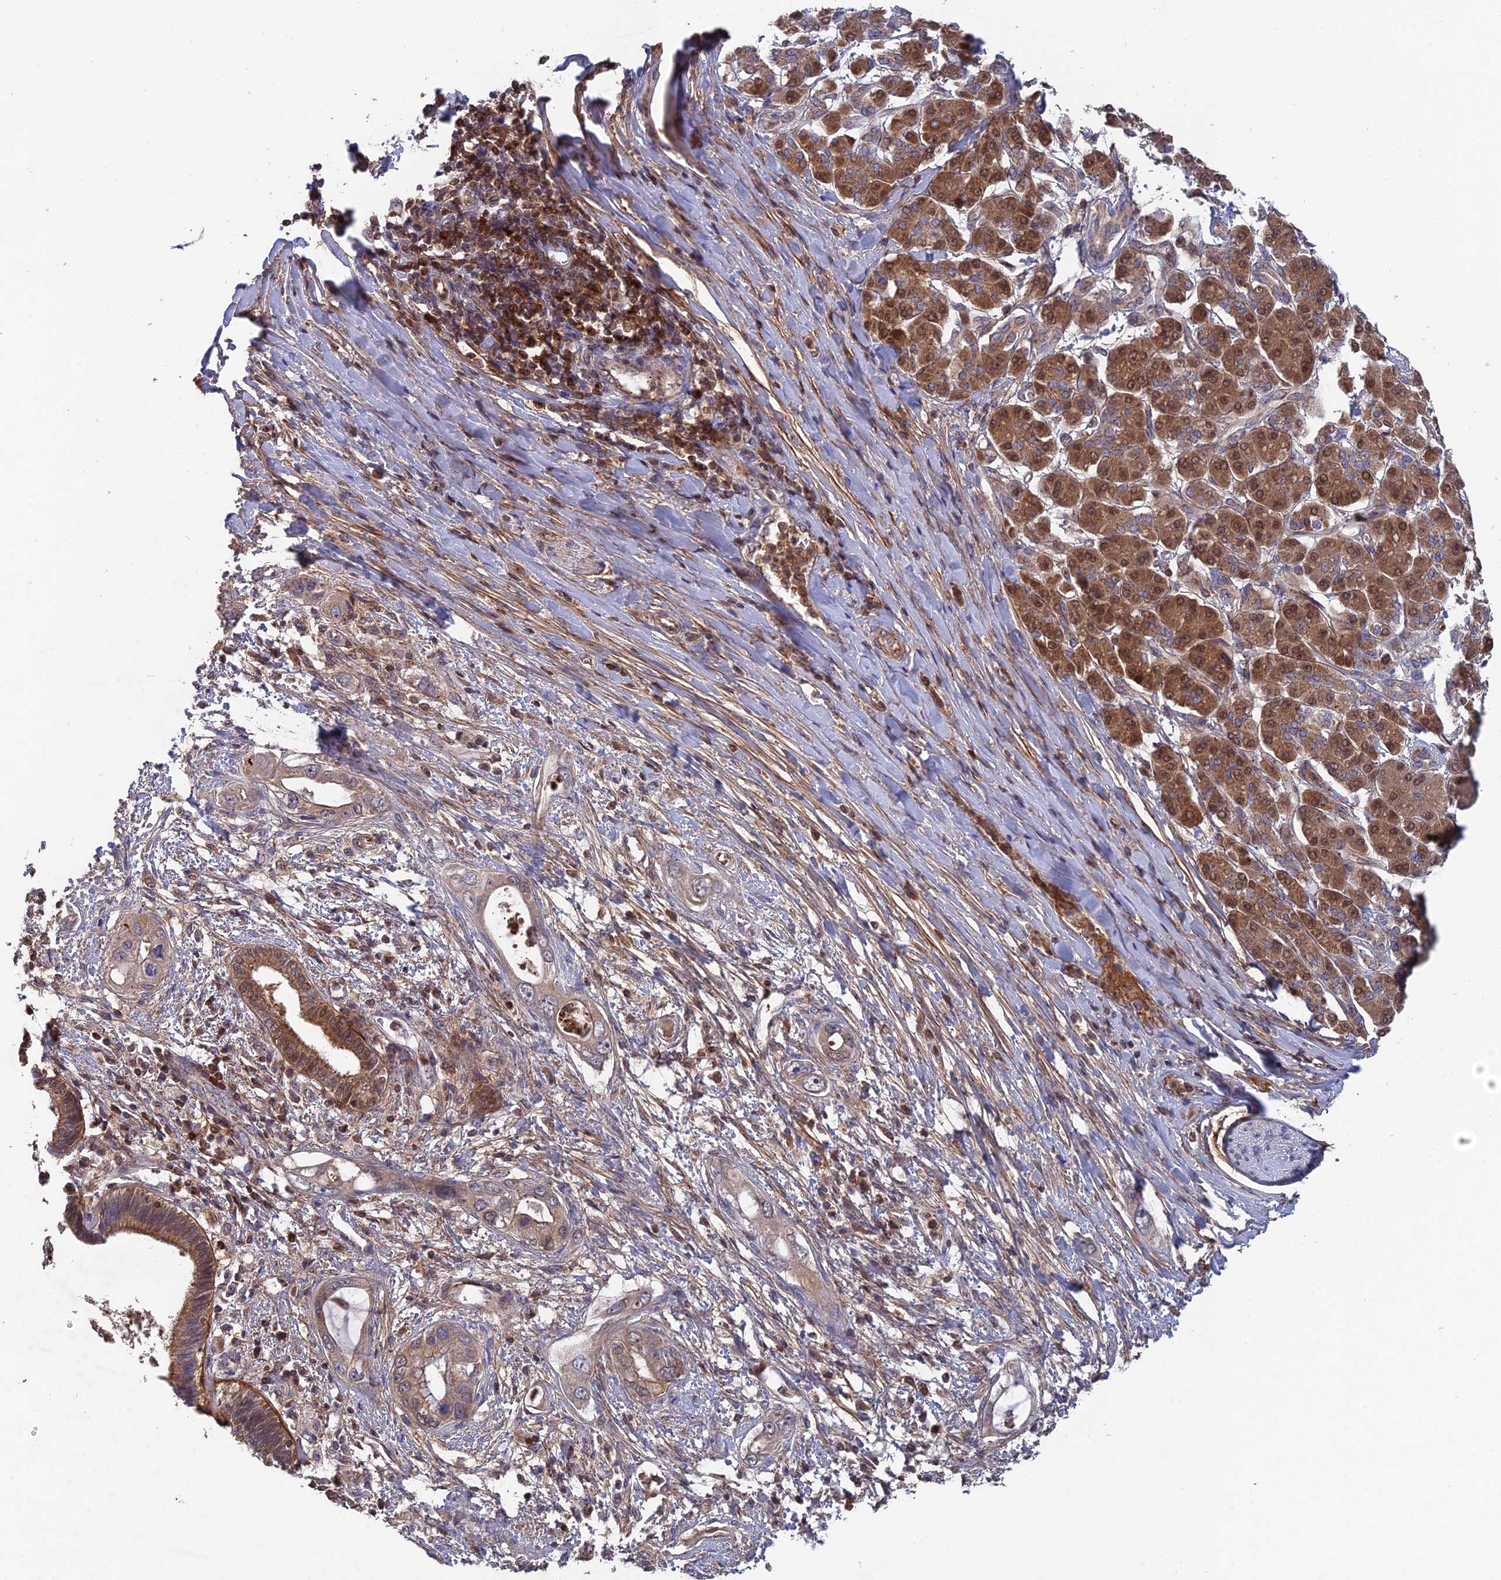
{"staining": {"intensity": "moderate", "quantity": "25%-75%", "location": "cytoplasmic/membranous"}, "tissue": "pancreatic cancer", "cell_type": "Tumor cells", "image_type": "cancer", "snomed": [{"axis": "morphology", "description": "Inflammation, NOS"}, {"axis": "morphology", "description": "Adenocarcinoma, NOS"}, {"axis": "topography", "description": "Pancreas"}], "caption": "Brown immunohistochemical staining in human pancreatic cancer displays moderate cytoplasmic/membranous positivity in approximately 25%-75% of tumor cells.", "gene": "RPIA", "patient": {"sex": "female", "age": 56}}